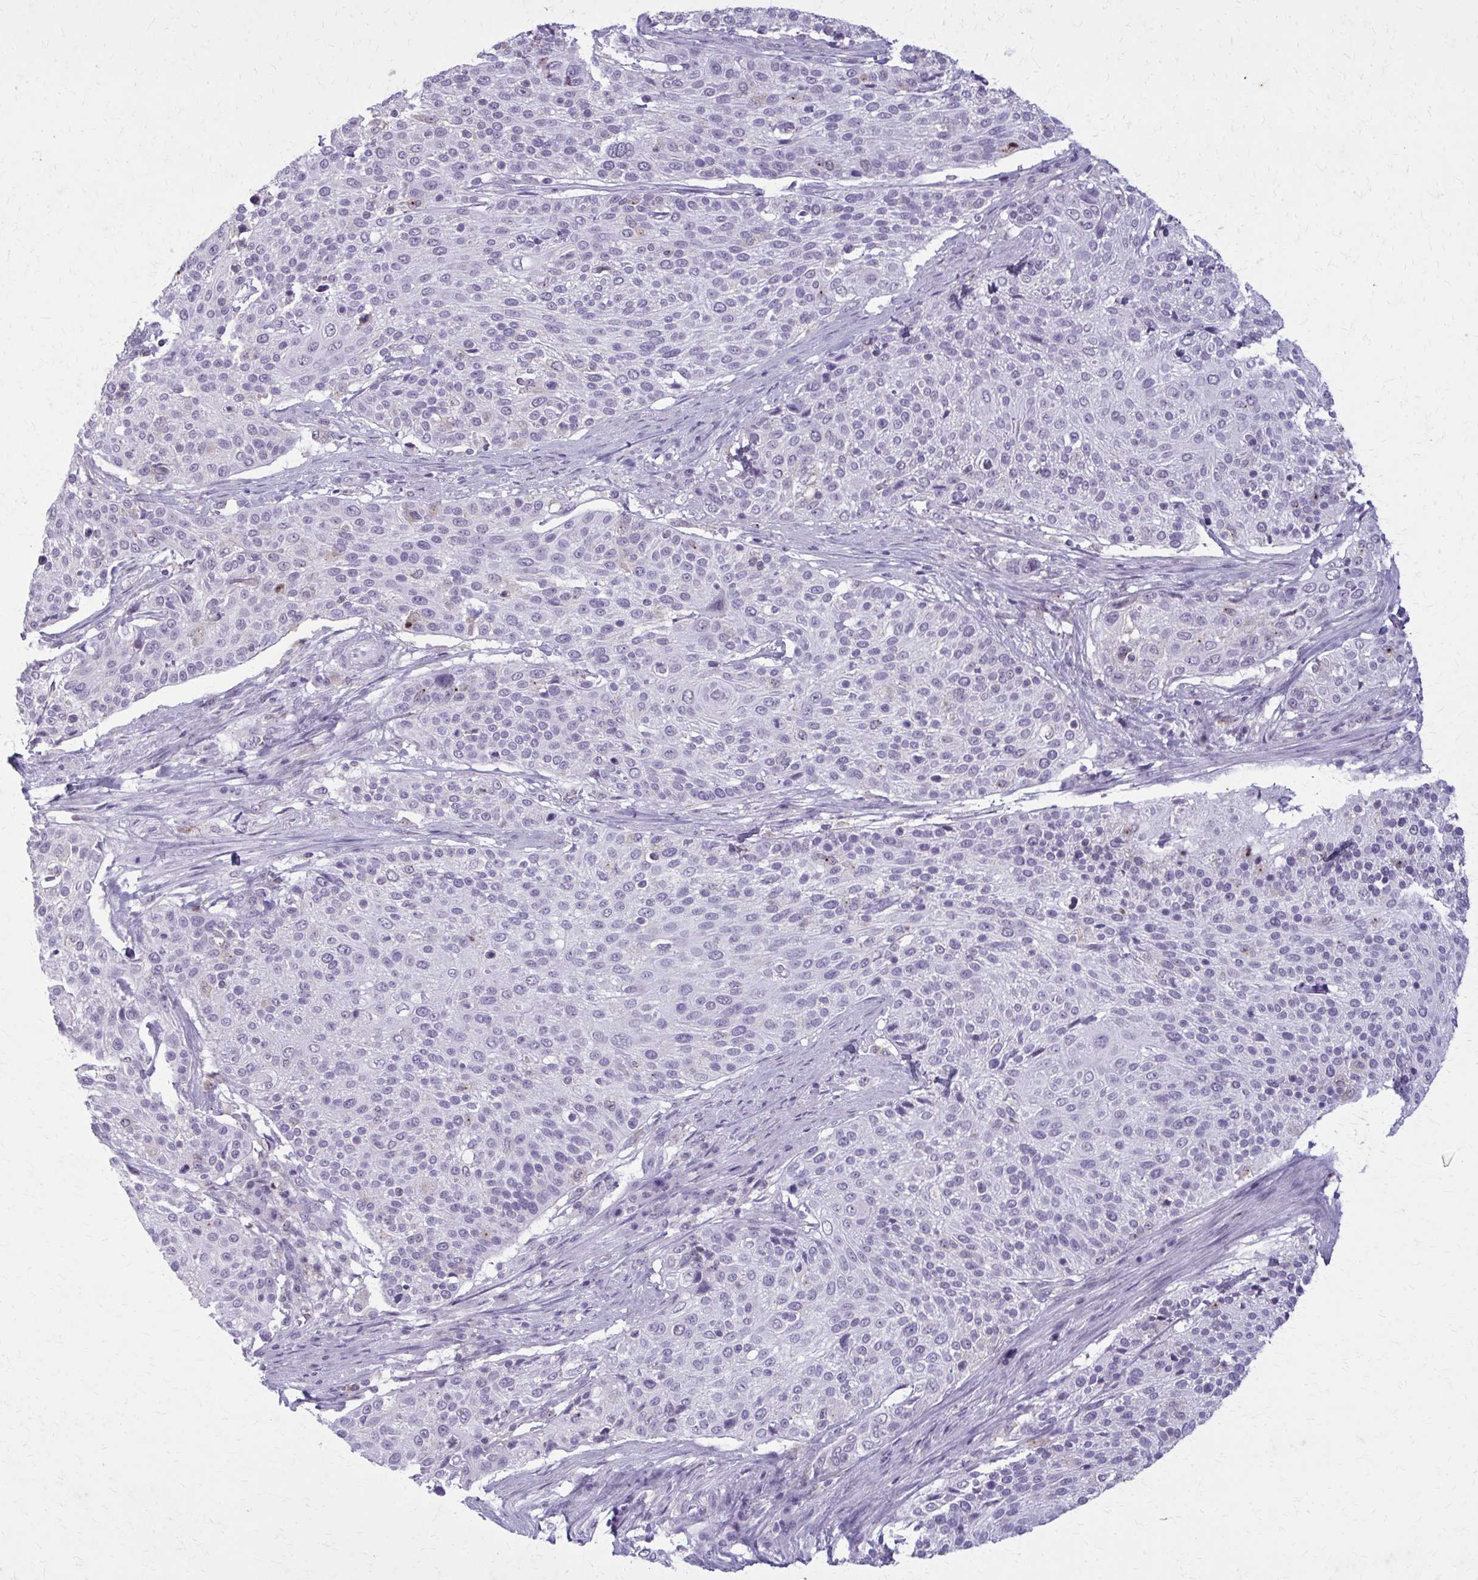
{"staining": {"intensity": "negative", "quantity": "none", "location": "none"}, "tissue": "cervical cancer", "cell_type": "Tumor cells", "image_type": "cancer", "snomed": [{"axis": "morphology", "description": "Squamous cell carcinoma, NOS"}, {"axis": "topography", "description": "Cervix"}], "caption": "Immunohistochemistry (IHC) image of cervical cancer (squamous cell carcinoma) stained for a protein (brown), which demonstrates no expression in tumor cells.", "gene": "CARD9", "patient": {"sex": "female", "age": 31}}